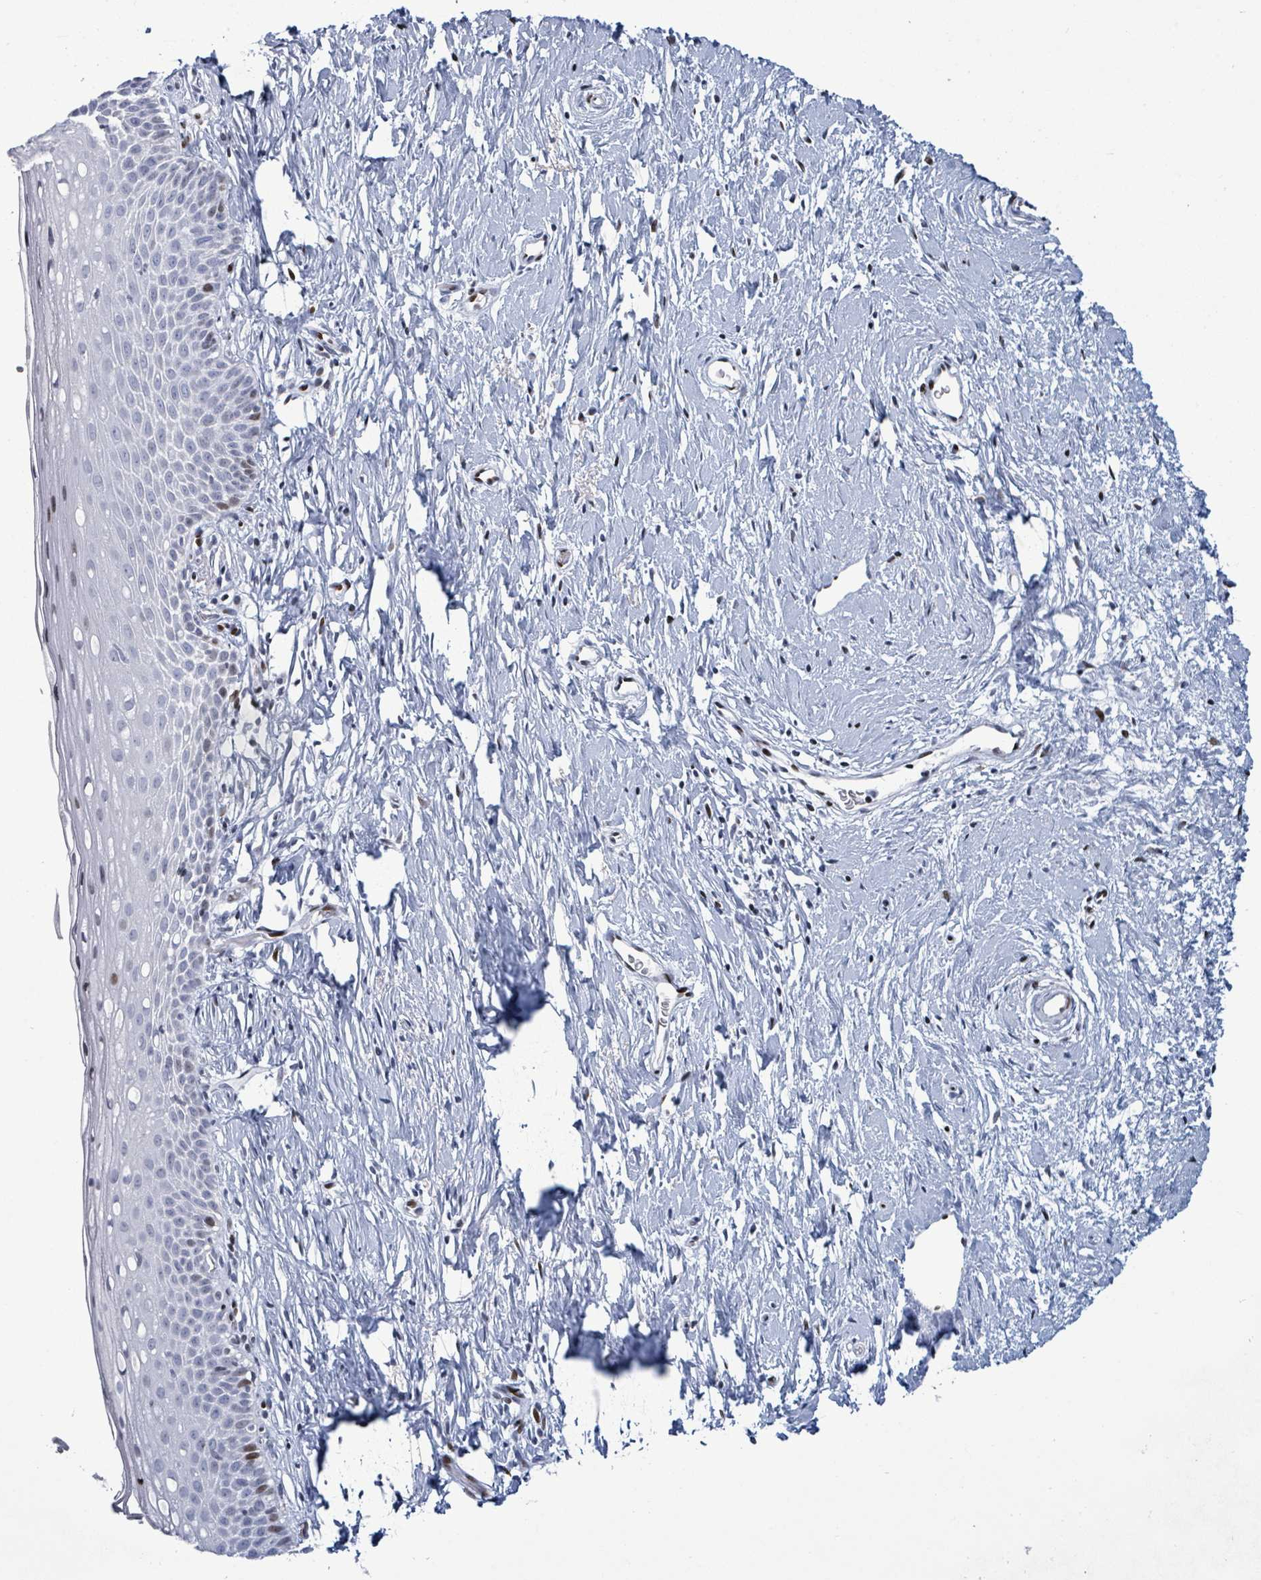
{"staining": {"intensity": "negative", "quantity": "none", "location": "none"}, "tissue": "cervix", "cell_type": "Glandular cells", "image_type": "normal", "snomed": [{"axis": "morphology", "description": "Normal tissue, NOS"}, {"axis": "topography", "description": "Cervix"}], "caption": "DAB immunohistochemical staining of normal human cervix demonstrates no significant staining in glandular cells.", "gene": "MALL", "patient": {"sex": "female", "age": 57}}